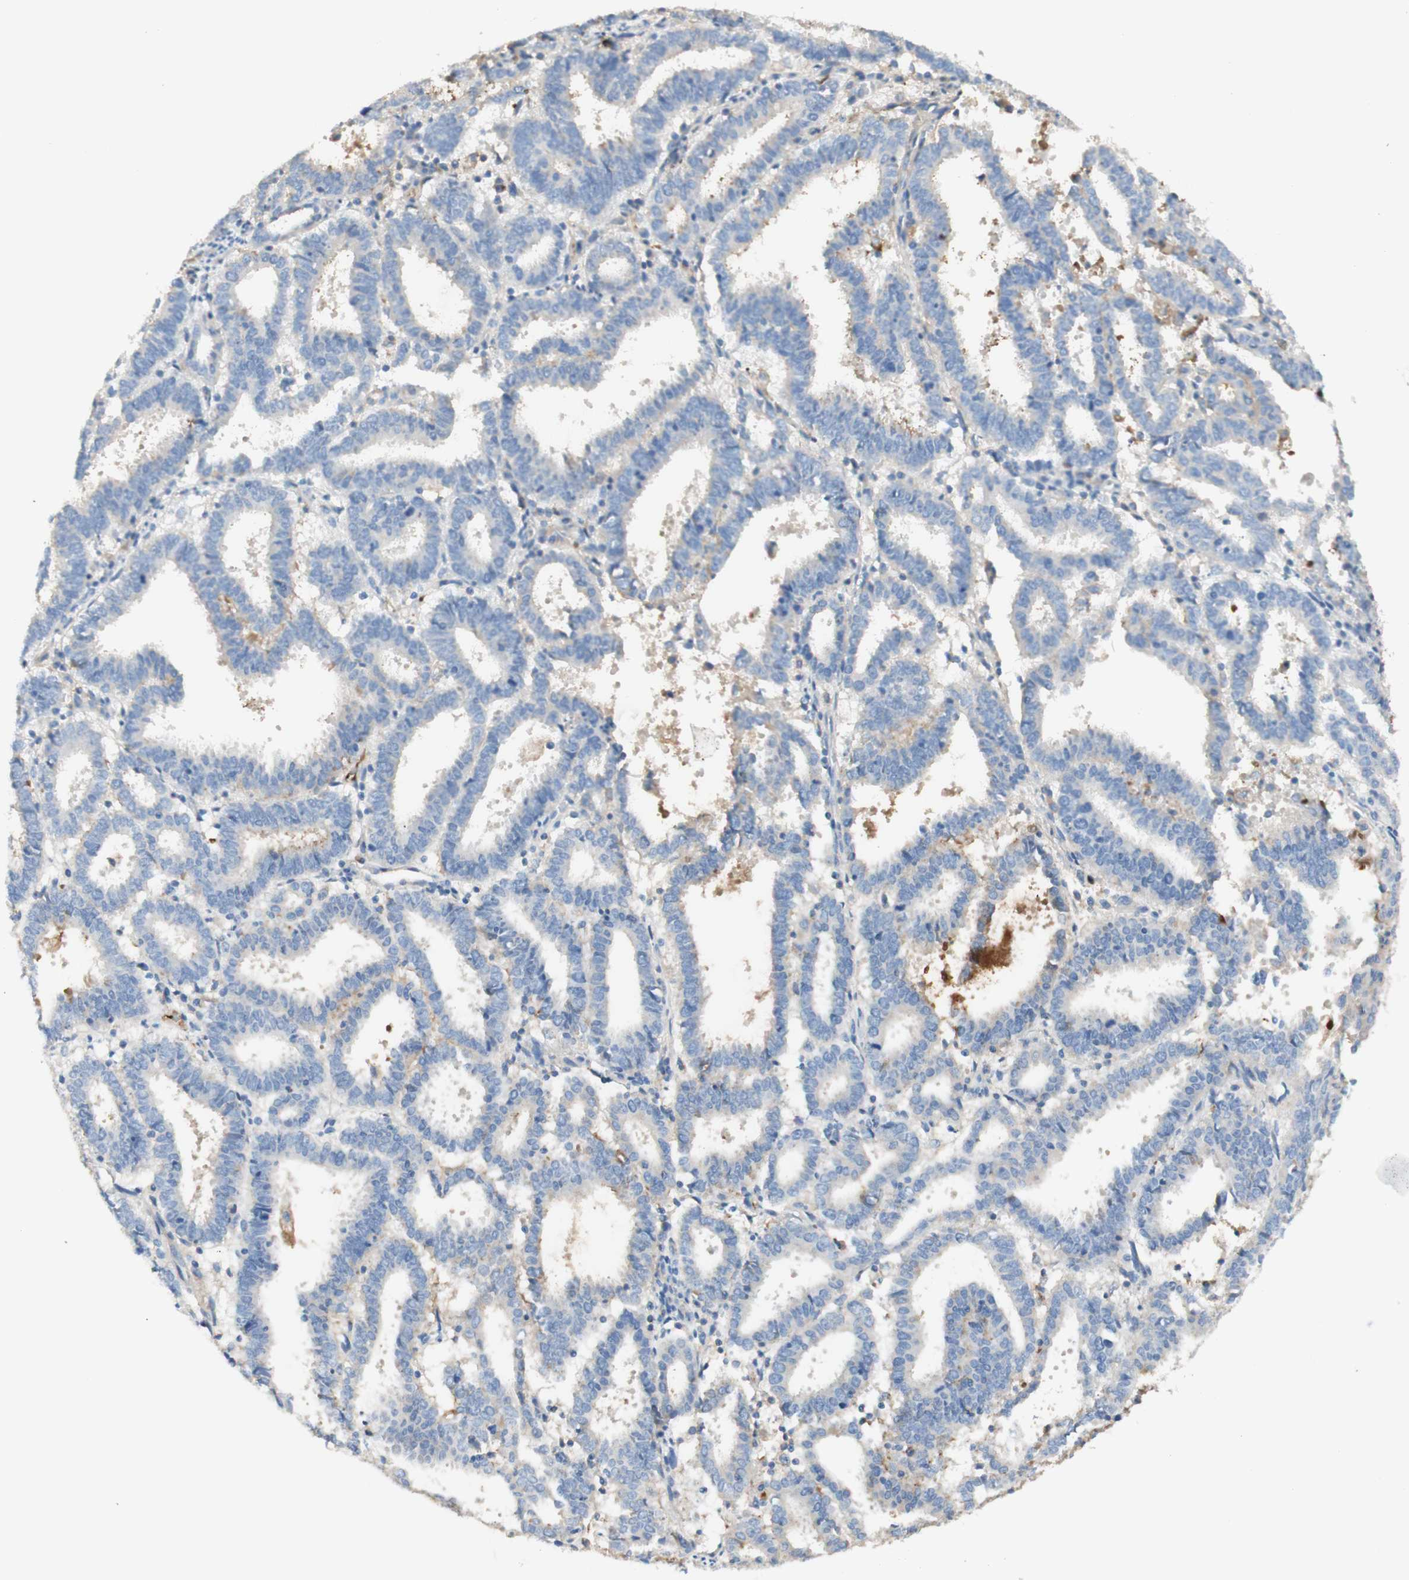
{"staining": {"intensity": "negative", "quantity": "none", "location": "none"}, "tissue": "endometrial cancer", "cell_type": "Tumor cells", "image_type": "cancer", "snomed": [{"axis": "morphology", "description": "Adenocarcinoma, NOS"}, {"axis": "topography", "description": "Uterus"}], "caption": "High magnification brightfield microscopy of endometrial cancer stained with DAB (brown) and counterstained with hematoxylin (blue): tumor cells show no significant expression. (IHC, brightfield microscopy, high magnification).", "gene": "KNG1", "patient": {"sex": "female", "age": 83}}